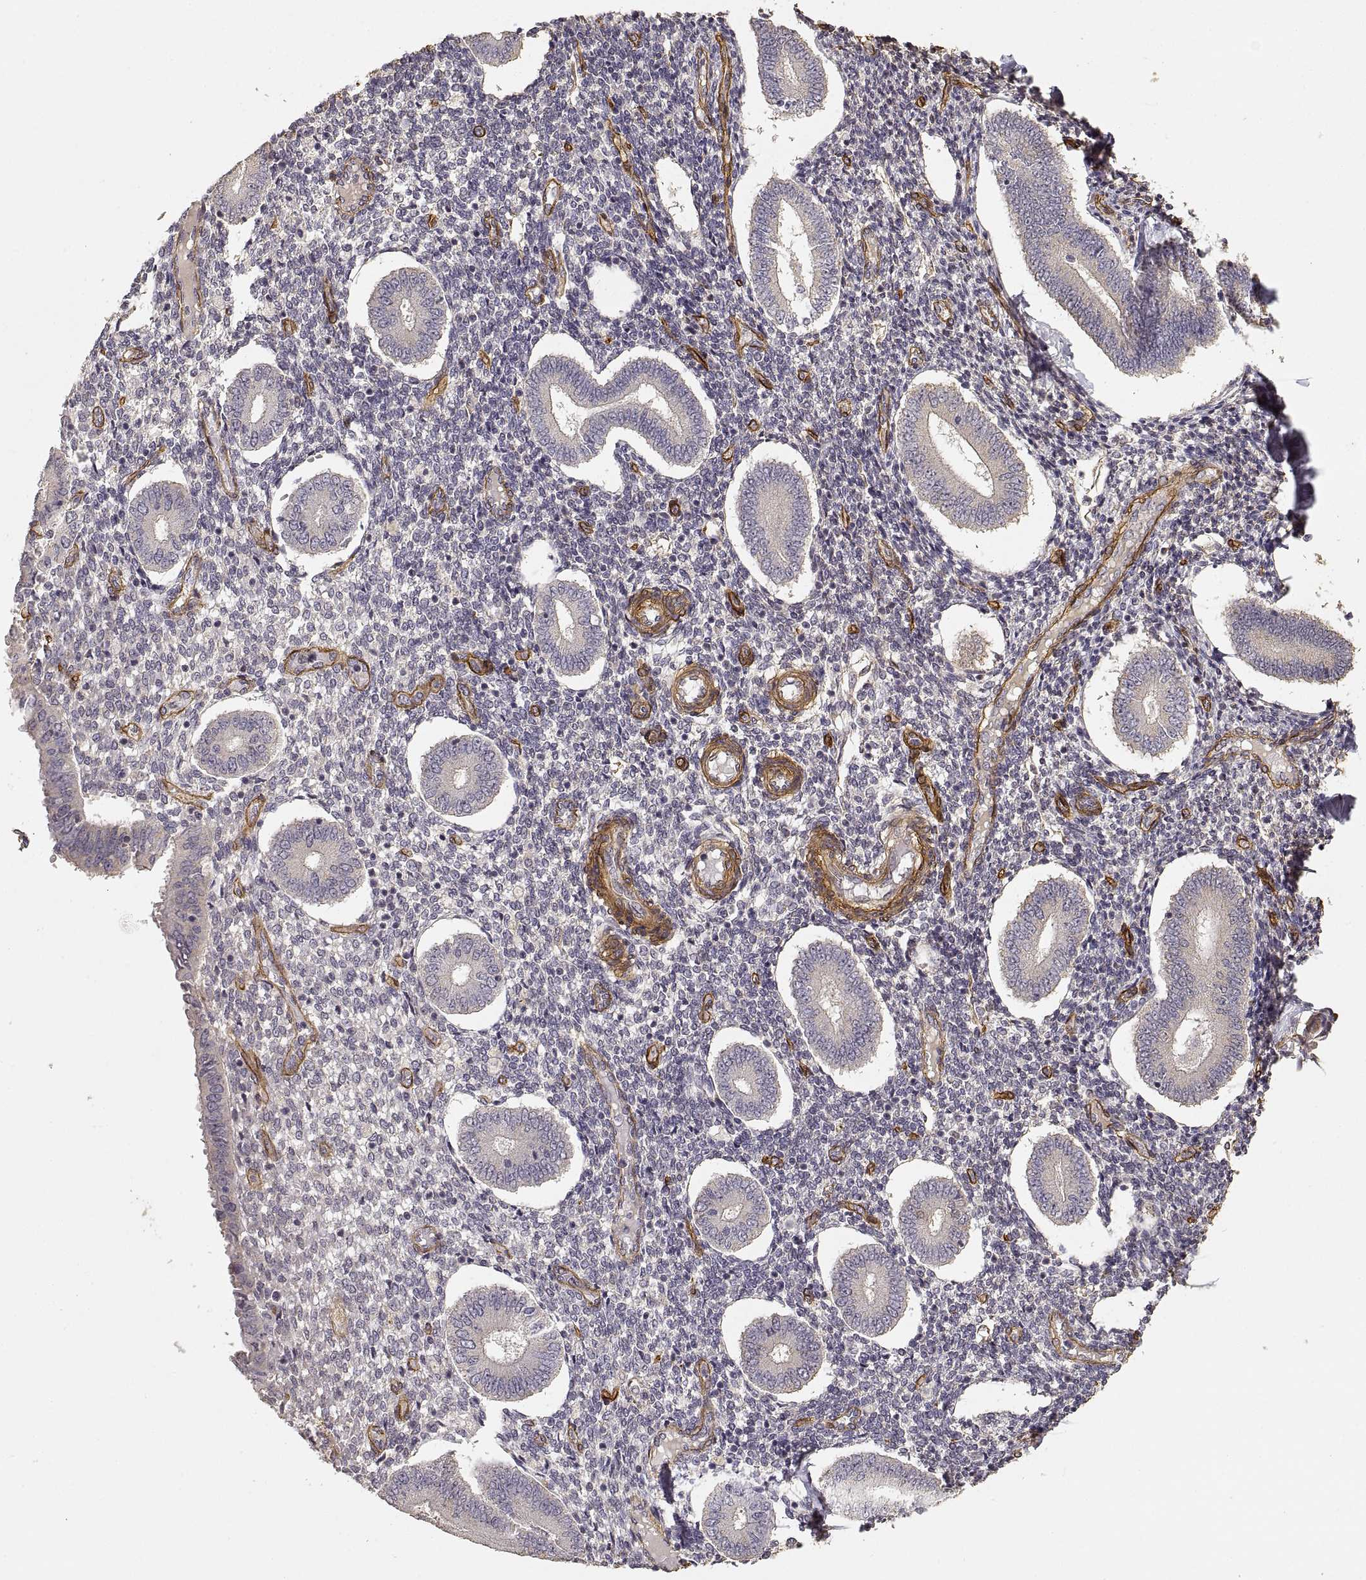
{"staining": {"intensity": "negative", "quantity": "none", "location": "none"}, "tissue": "endometrium", "cell_type": "Cells in endometrial stroma", "image_type": "normal", "snomed": [{"axis": "morphology", "description": "Normal tissue, NOS"}, {"axis": "topography", "description": "Endometrium"}], "caption": "Immunohistochemistry (IHC) micrograph of normal endometrium stained for a protein (brown), which reveals no expression in cells in endometrial stroma. (DAB immunohistochemistry (IHC) visualized using brightfield microscopy, high magnification).", "gene": "LAMA4", "patient": {"sex": "female", "age": 40}}